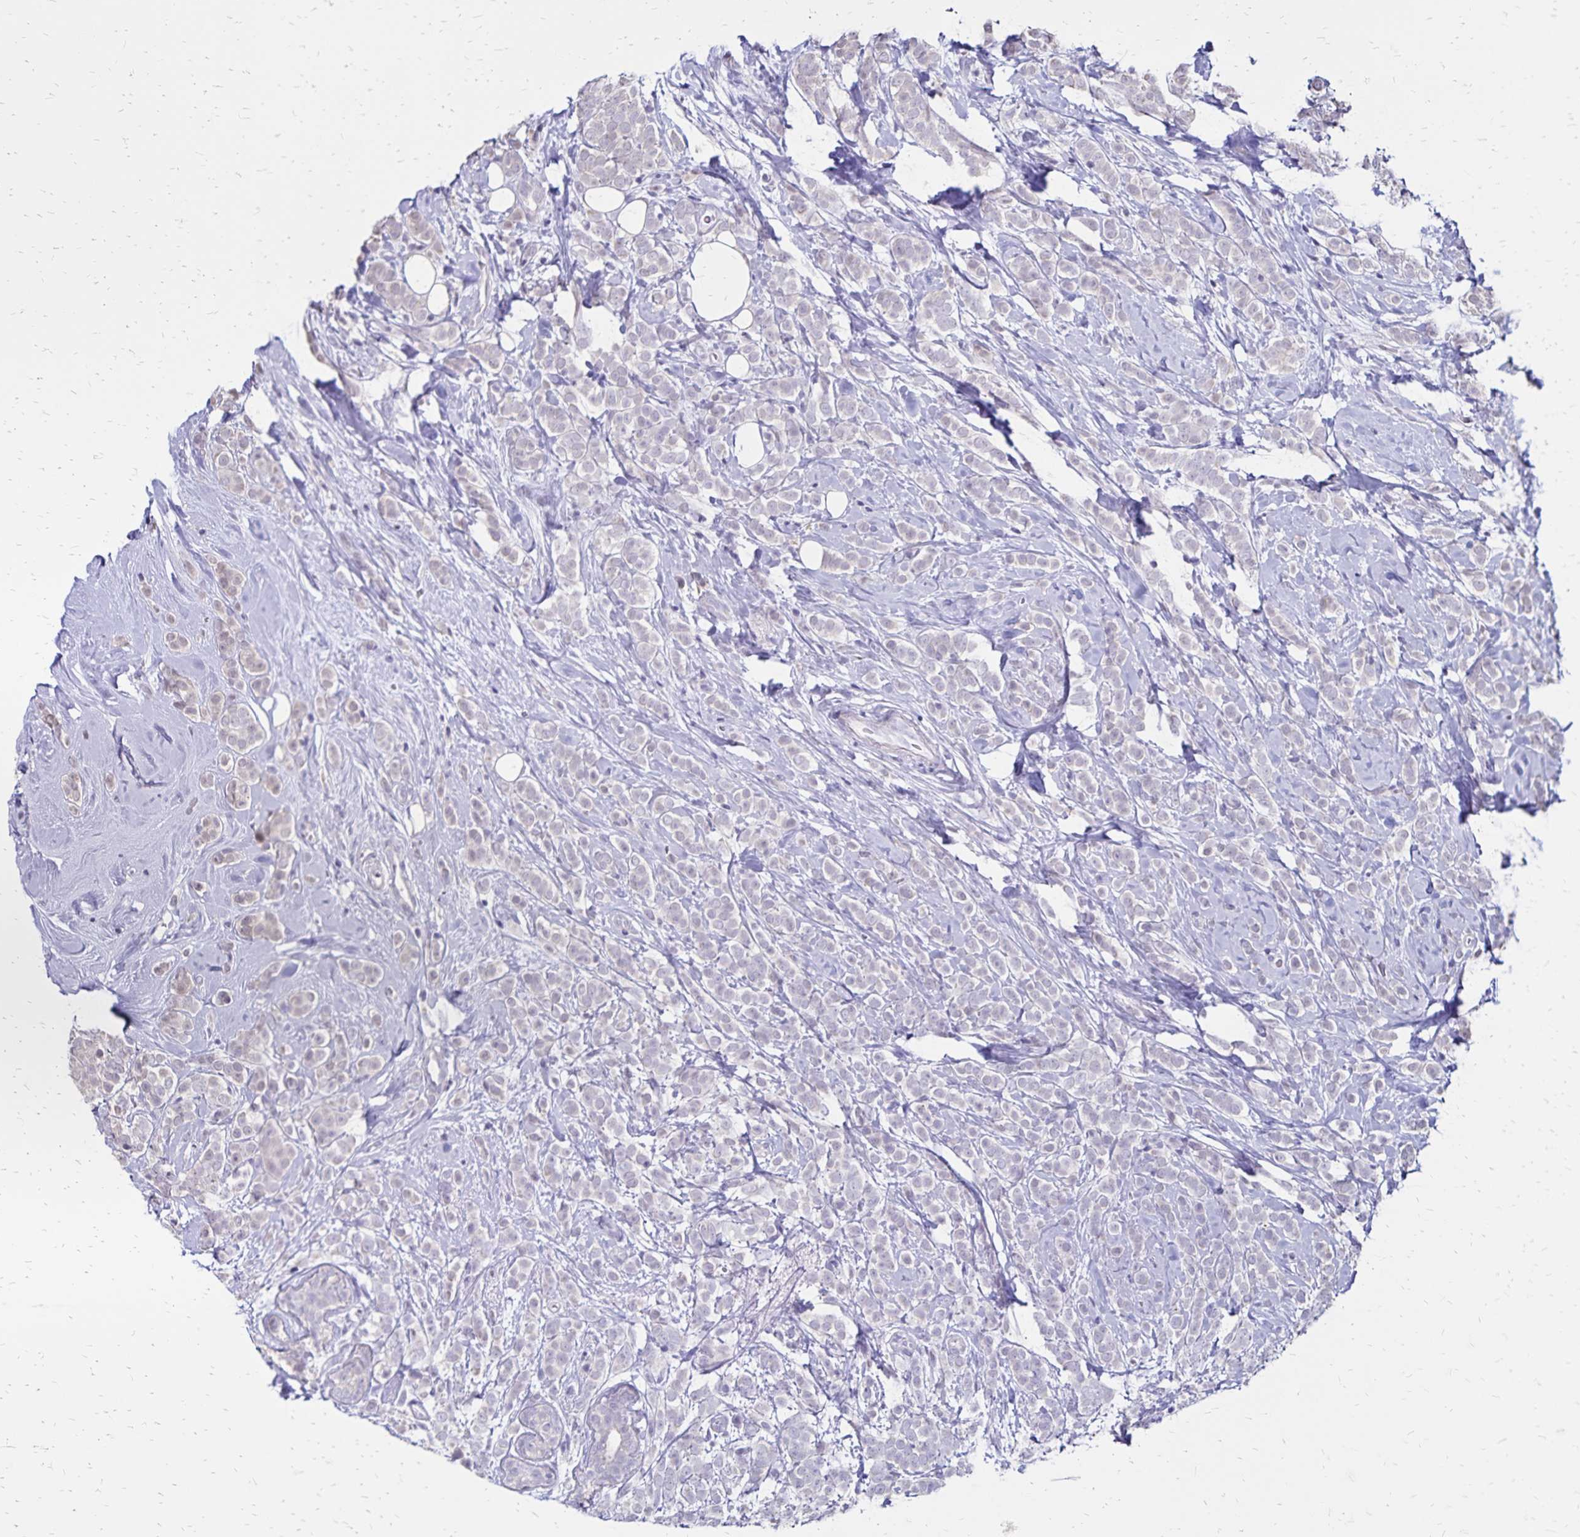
{"staining": {"intensity": "negative", "quantity": "none", "location": "none"}, "tissue": "breast cancer", "cell_type": "Tumor cells", "image_type": "cancer", "snomed": [{"axis": "morphology", "description": "Lobular carcinoma"}, {"axis": "topography", "description": "Breast"}], "caption": "Human breast lobular carcinoma stained for a protein using immunohistochemistry (IHC) exhibits no positivity in tumor cells.", "gene": "SH3GL3", "patient": {"sex": "female", "age": 49}}